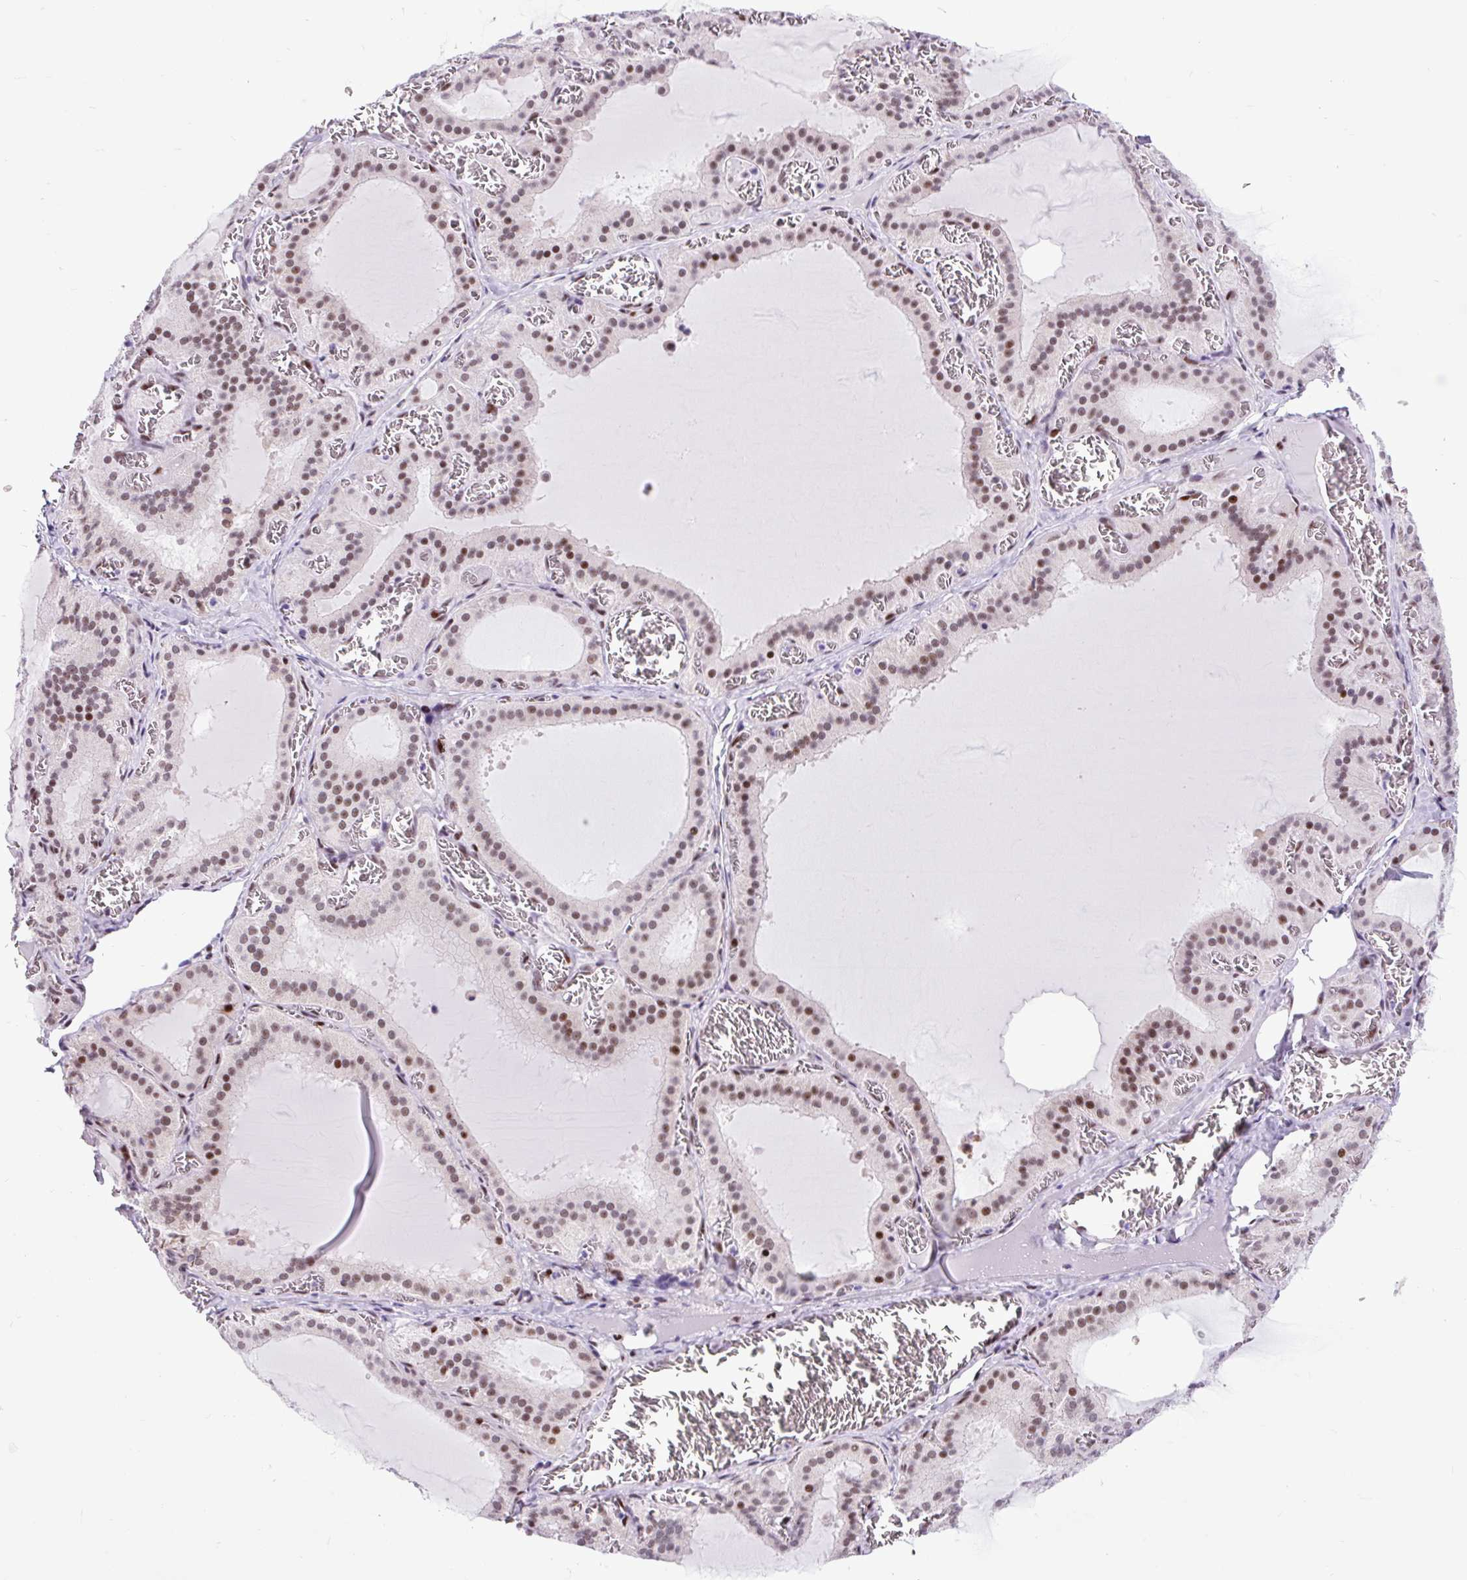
{"staining": {"intensity": "moderate", "quantity": "25%-75%", "location": "nuclear"}, "tissue": "thyroid gland", "cell_type": "Glandular cells", "image_type": "normal", "snomed": [{"axis": "morphology", "description": "Normal tissue, NOS"}, {"axis": "topography", "description": "Thyroid gland"}], "caption": "Protein expression analysis of normal thyroid gland reveals moderate nuclear staining in approximately 25%-75% of glandular cells. (Brightfield microscopy of DAB IHC at high magnification).", "gene": "CLK2", "patient": {"sex": "female", "age": 30}}